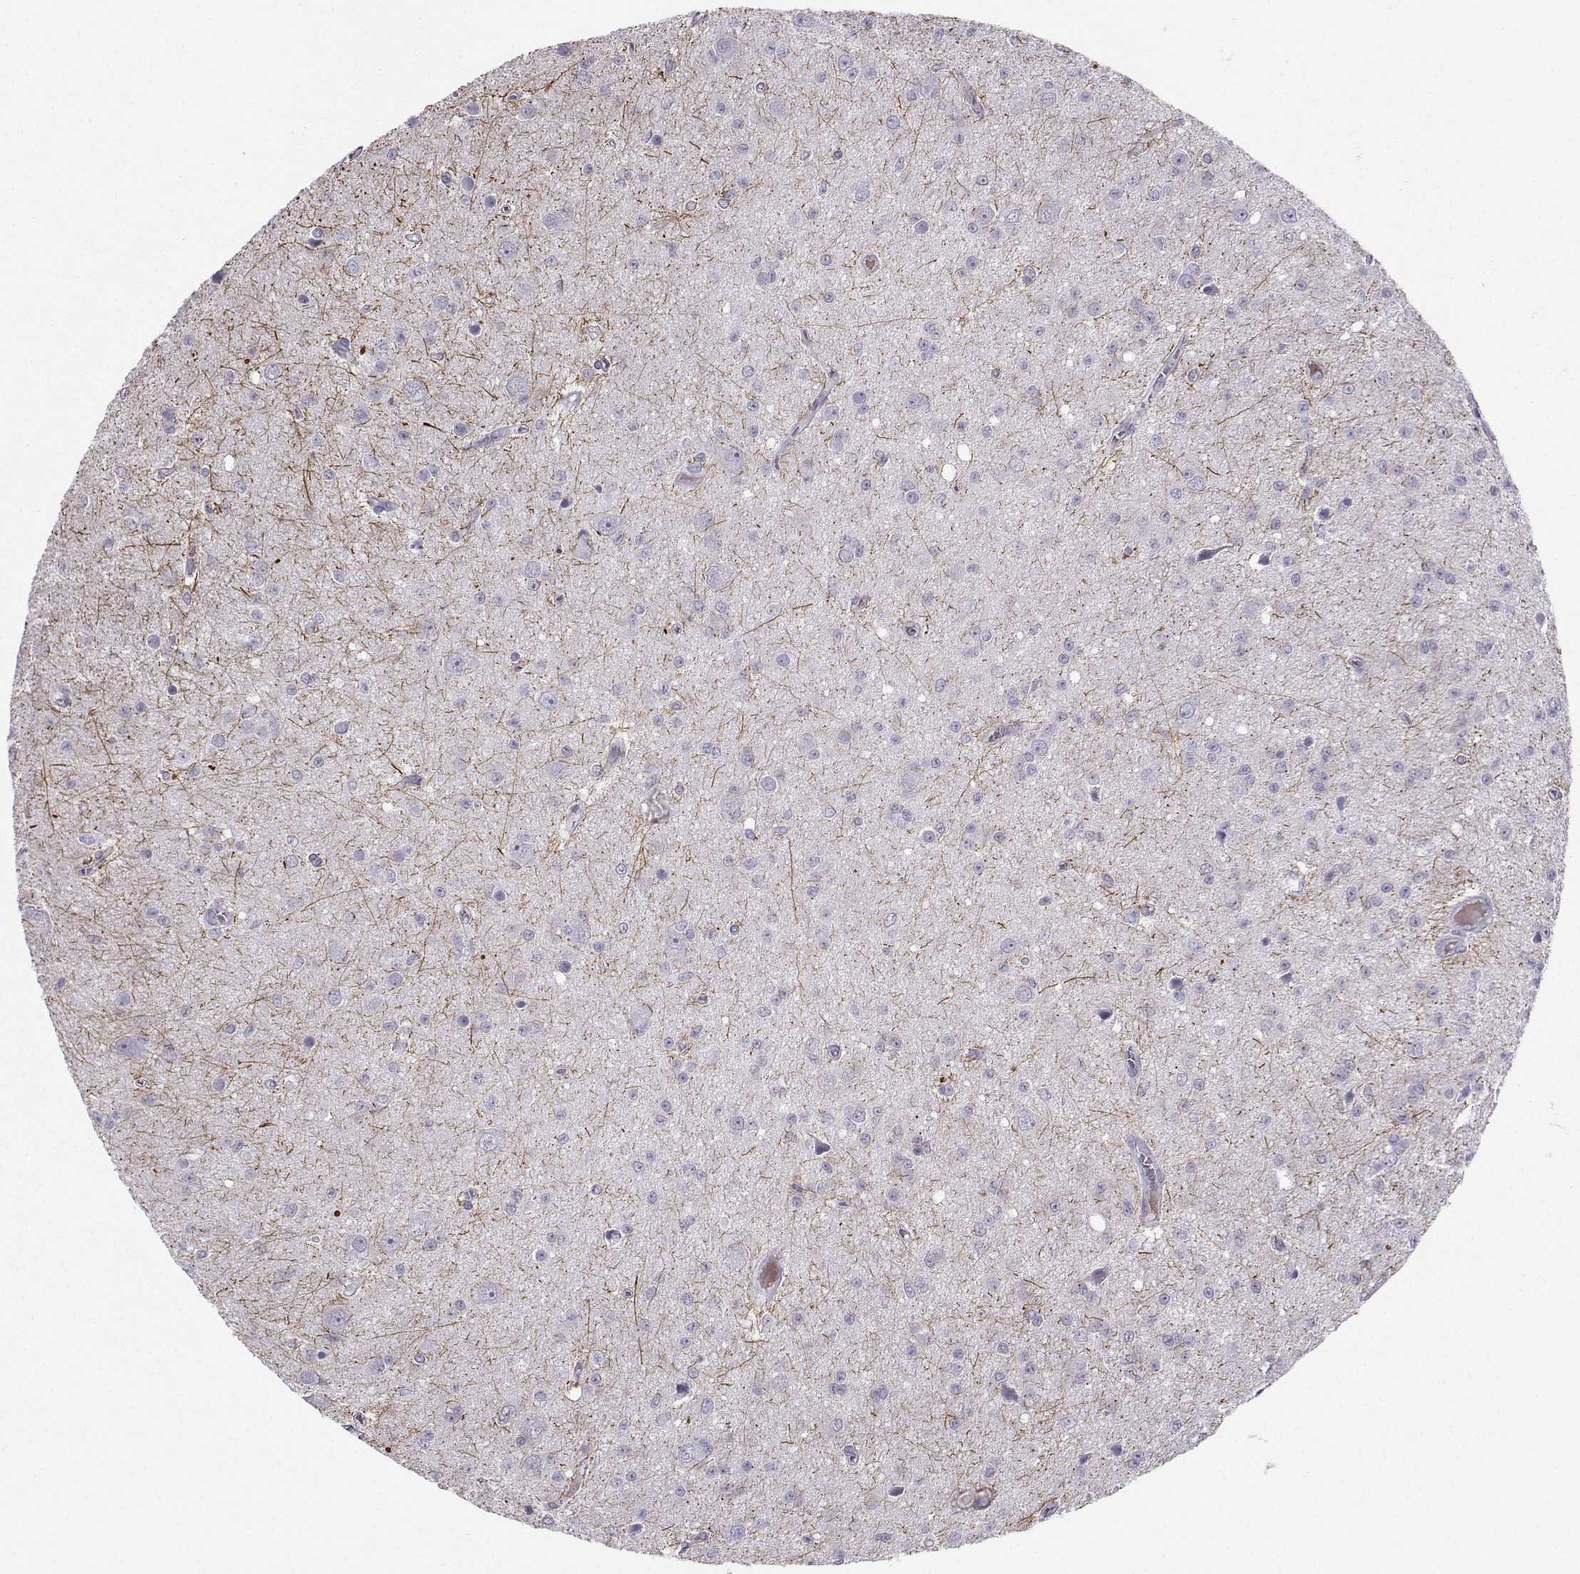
{"staining": {"intensity": "negative", "quantity": "none", "location": "none"}, "tissue": "glioma", "cell_type": "Tumor cells", "image_type": "cancer", "snomed": [{"axis": "morphology", "description": "Glioma, malignant, Low grade"}, {"axis": "topography", "description": "Brain"}], "caption": "Tumor cells show no significant staining in glioma.", "gene": "LHX1", "patient": {"sex": "female", "age": 45}}